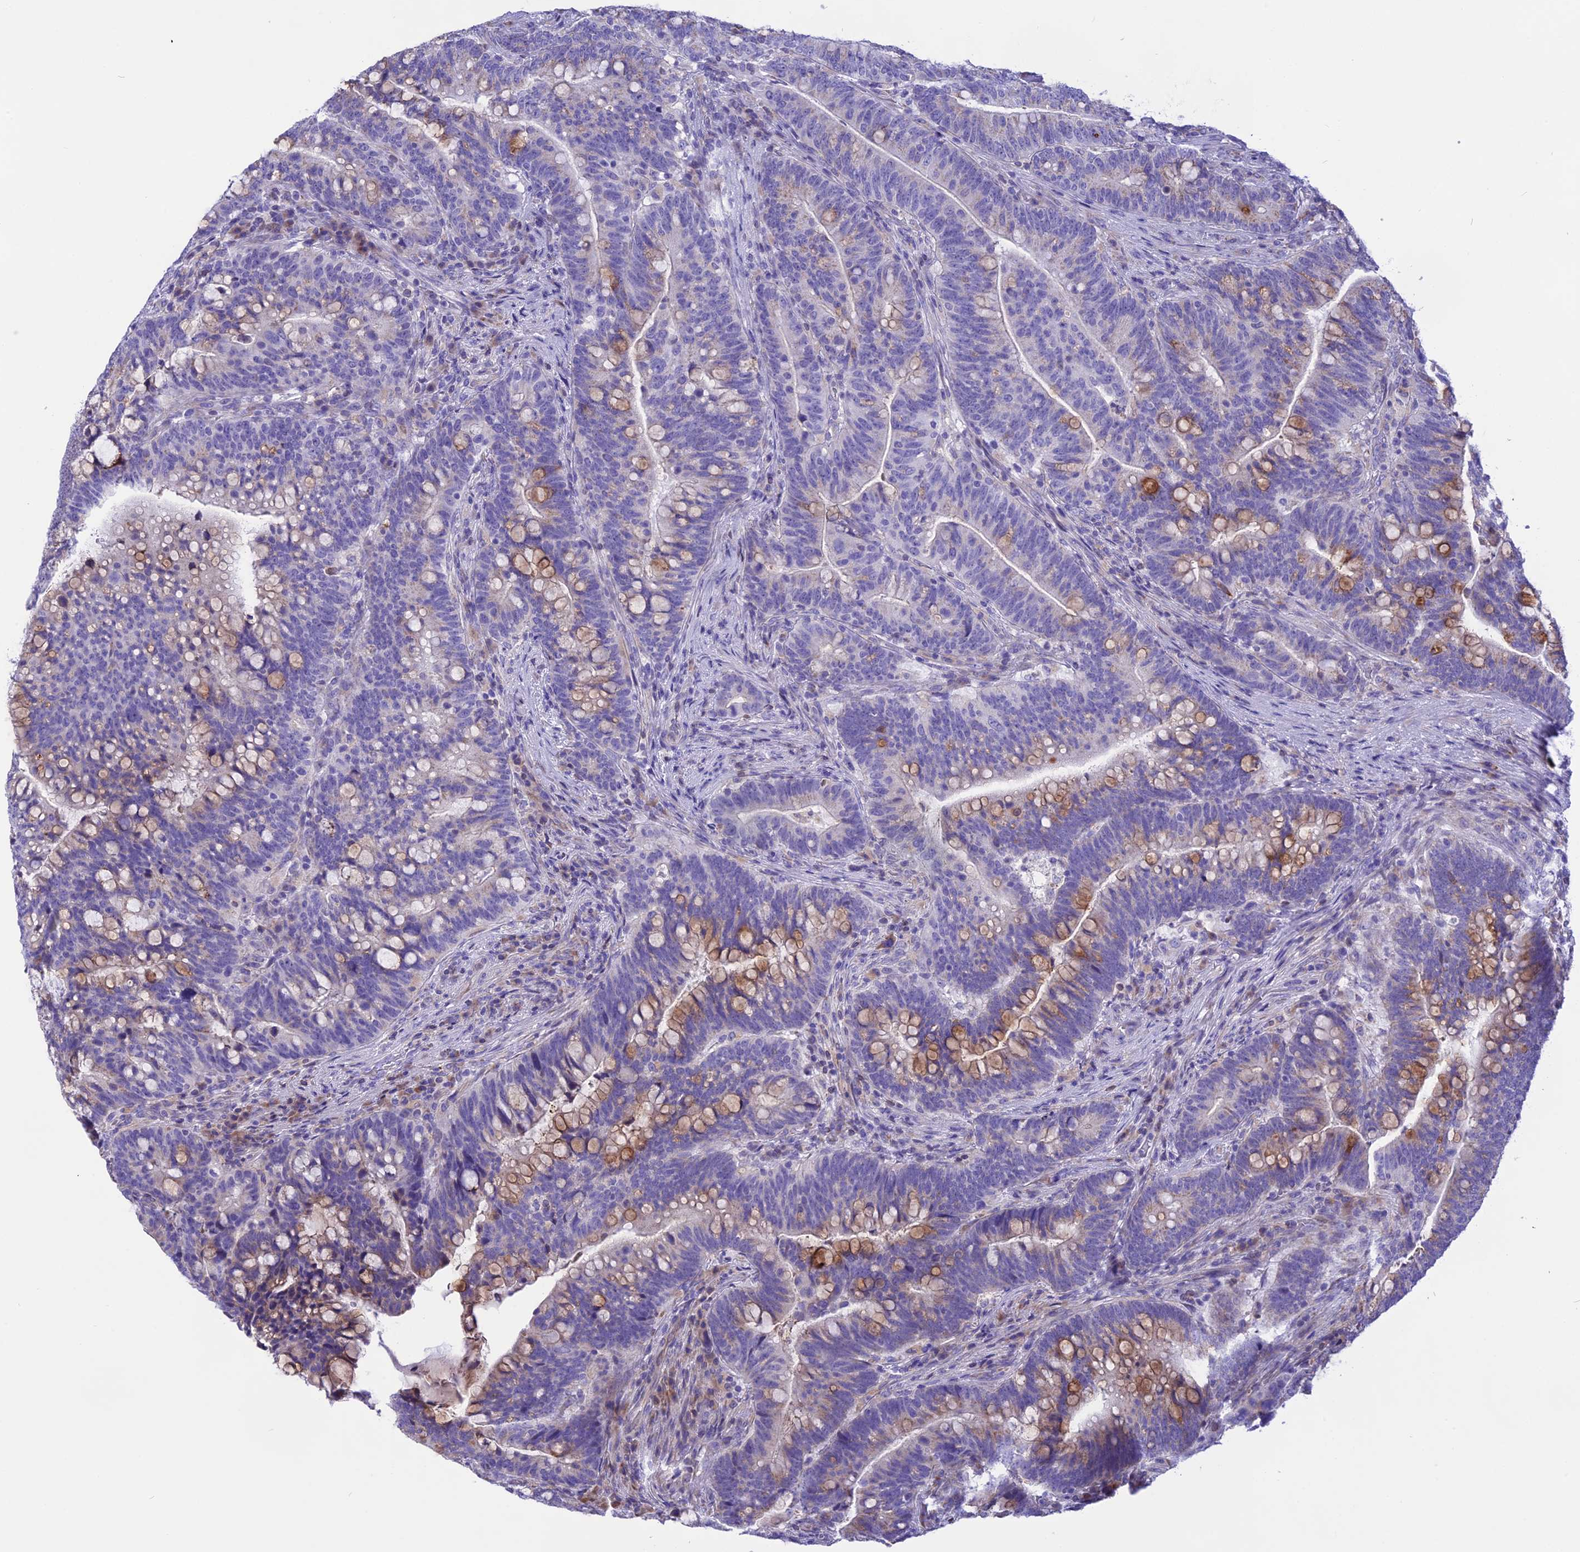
{"staining": {"intensity": "moderate", "quantity": "<25%", "location": "cytoplasmic/membranous"}, "tissue": "colorectal cancer", "cell_type": "Tumor cells", "image_type": "cancer", "snomed": [{"axis": "morphology", "description": "Normal tissue, NOS"}, {"axis": "morphology", "description": "Adenocarcinoma, NOS"}, {"axis": "topography", "description": "Colon"}], "caption": "DAB immunohistochemical staining of human adenocarcinoma (colorectal) demonstrates moderate cytoplasmic/membranous protein expression in about <25% of tumor cells.", "gene": "DOC2B", "patient": {"sex": "female", "age": 66}}